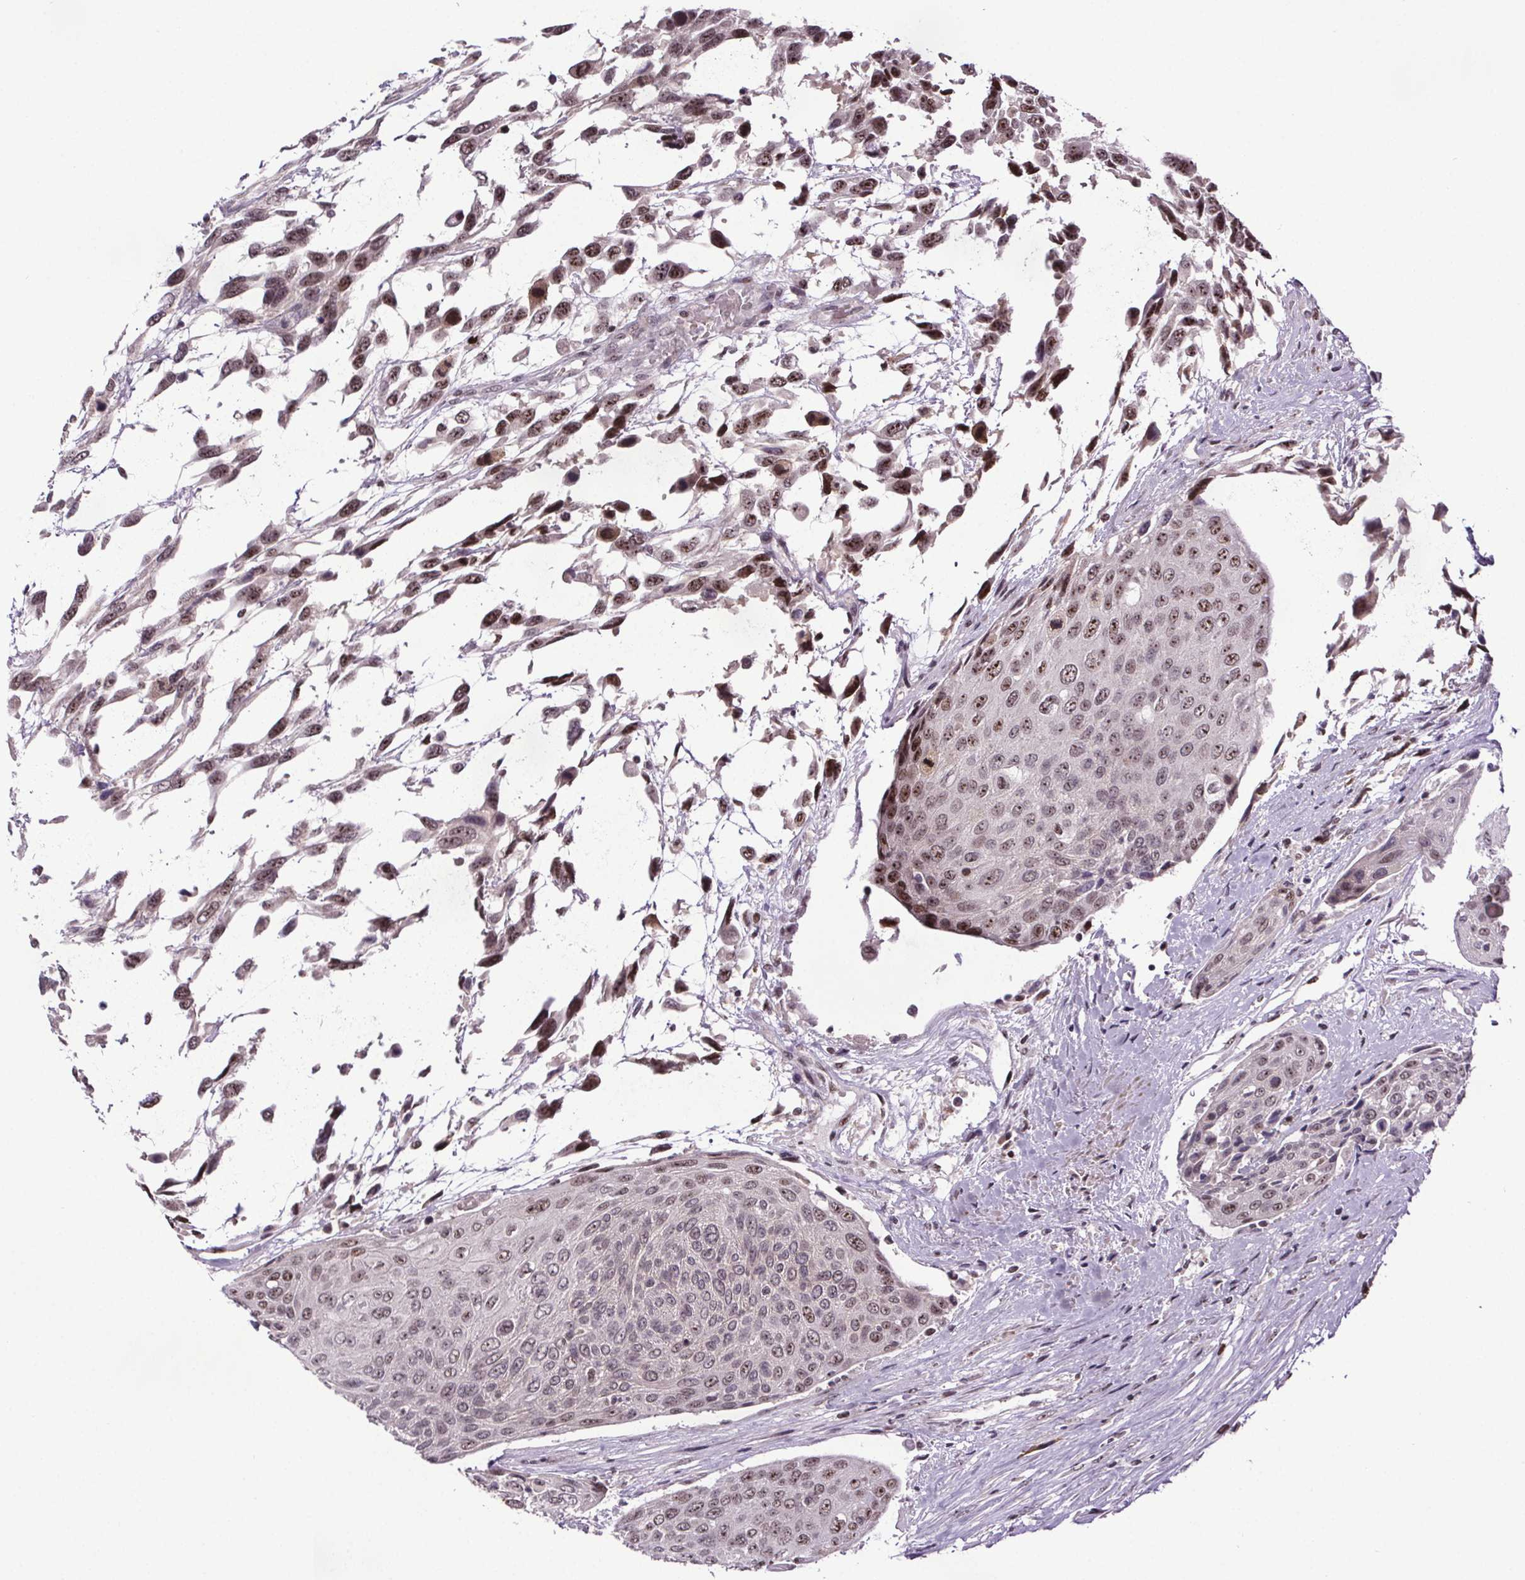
{"staining": {"intensity": "moderate", "quantity": "25%-75%", "location": "nuclear"}, "tissue": "urothelial cancer", "cell_type": "Tumor cells", "image_type": "cancer", "snomed": [{"axis": "morphology", "description": "Urothelial carcinoma, High grade"}, {"axis": "topography", "description": "Urinary bladder"}], "caption": "Protein staining of urothelial carcinoma (high-grade) tissue exhibits moderate nuclear positivity in approximately 25%-75% of tumor cells. (DAB (3,3'-diaminobenzidine) IHC, brown staining for protein, blue staining for nuclei).", "gene": "ATMIN", "patient": {"sex": "female", "age": 70}}